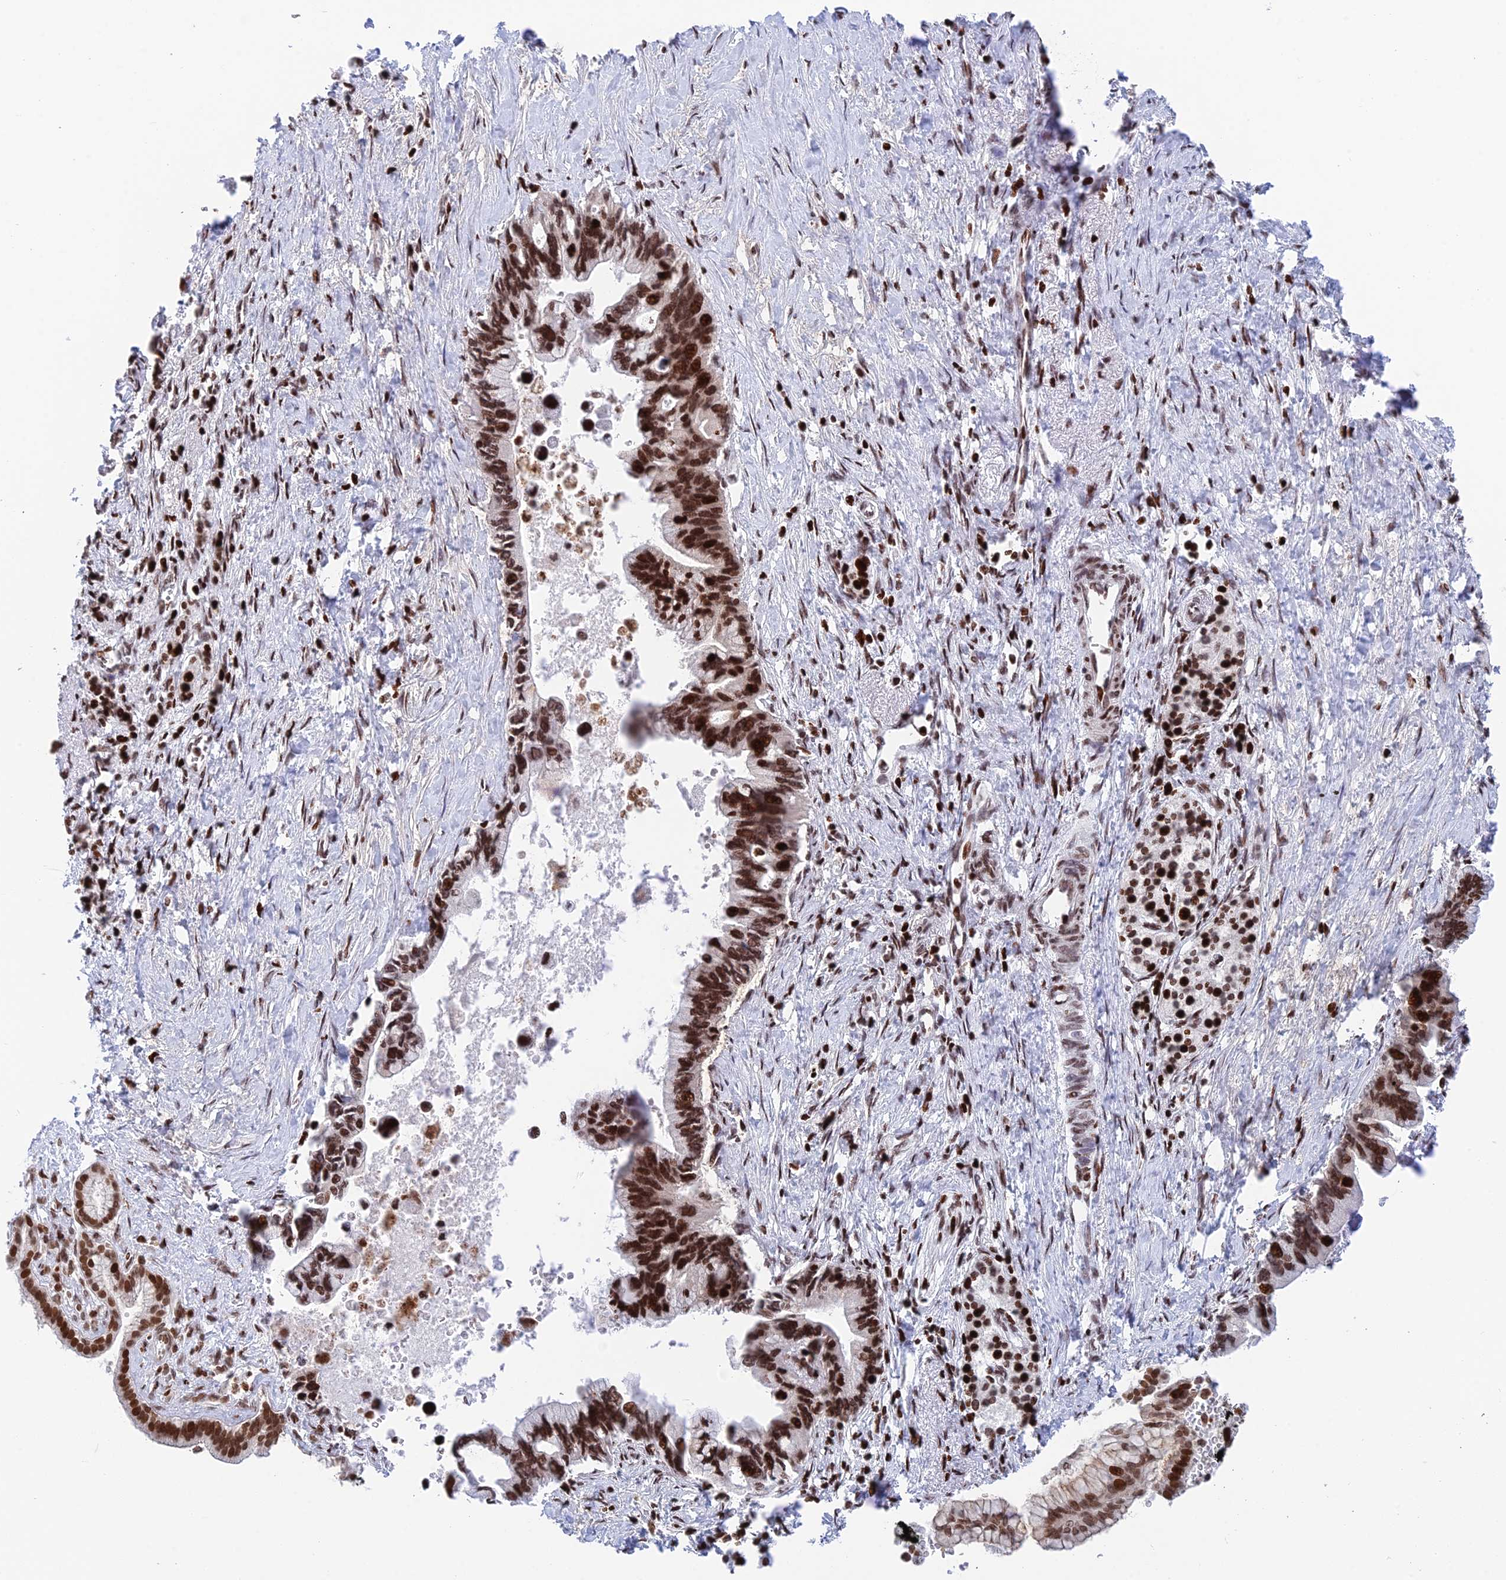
{"staining": {"intensity": "strong", "quantity": ">75%", "location": "nuclear"}, "tissue": "pancreatic cancer", "cell_type": "Tumor cells", "image_type": "cancer", "snomed": [{"axis": "morphology", "description": "Adenocarcinoma, NOS"}, {"axis": "topography", "description": "Pancreas"}], "caption": "Pancreatic adenocarcinoma stained for a protein displays strong nuclear positivity in tumor cells.", "gene": "RPAP1", "patient": {"sex": "female", "age": 83}}